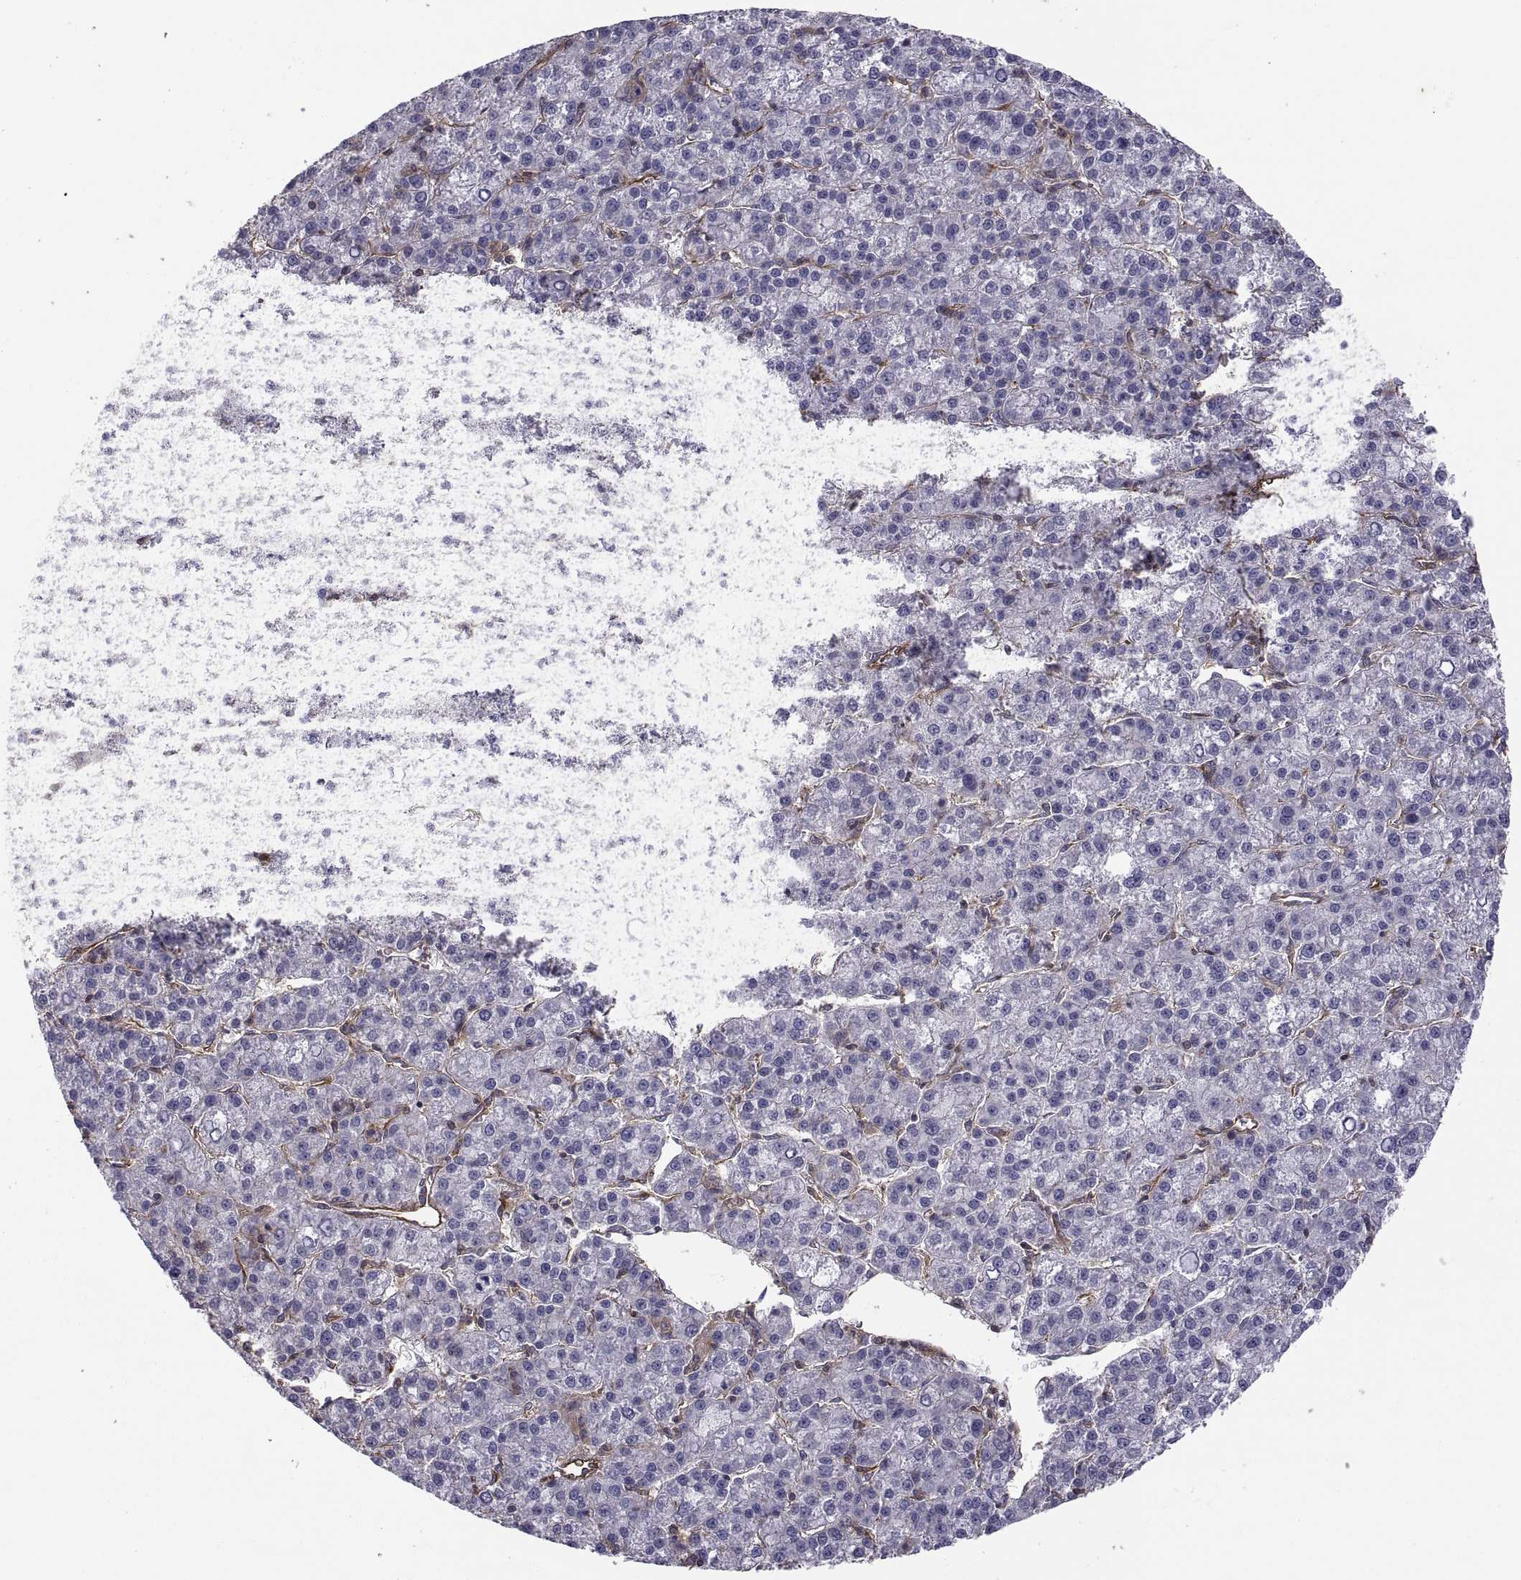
{"staining": {"intensity": "negative", "quantity": "none", "location": "none"}, "tissue": "liver cancer", "cell_type": "Tumor cells", "image_type": "cancer", "snomed": [{"axis": "morphology", "description": "Carcinoma, Hepatocellular, NOS"}, {"axis": "topography", "description": "Liver"}], "caption": "Immunohistochemical staining of liver cancer (hepatocellular carcinoma) displays no significant positivity in tumor cells.", "gene": "MYH9", "patient": {"sex": "female", "age": 60}}